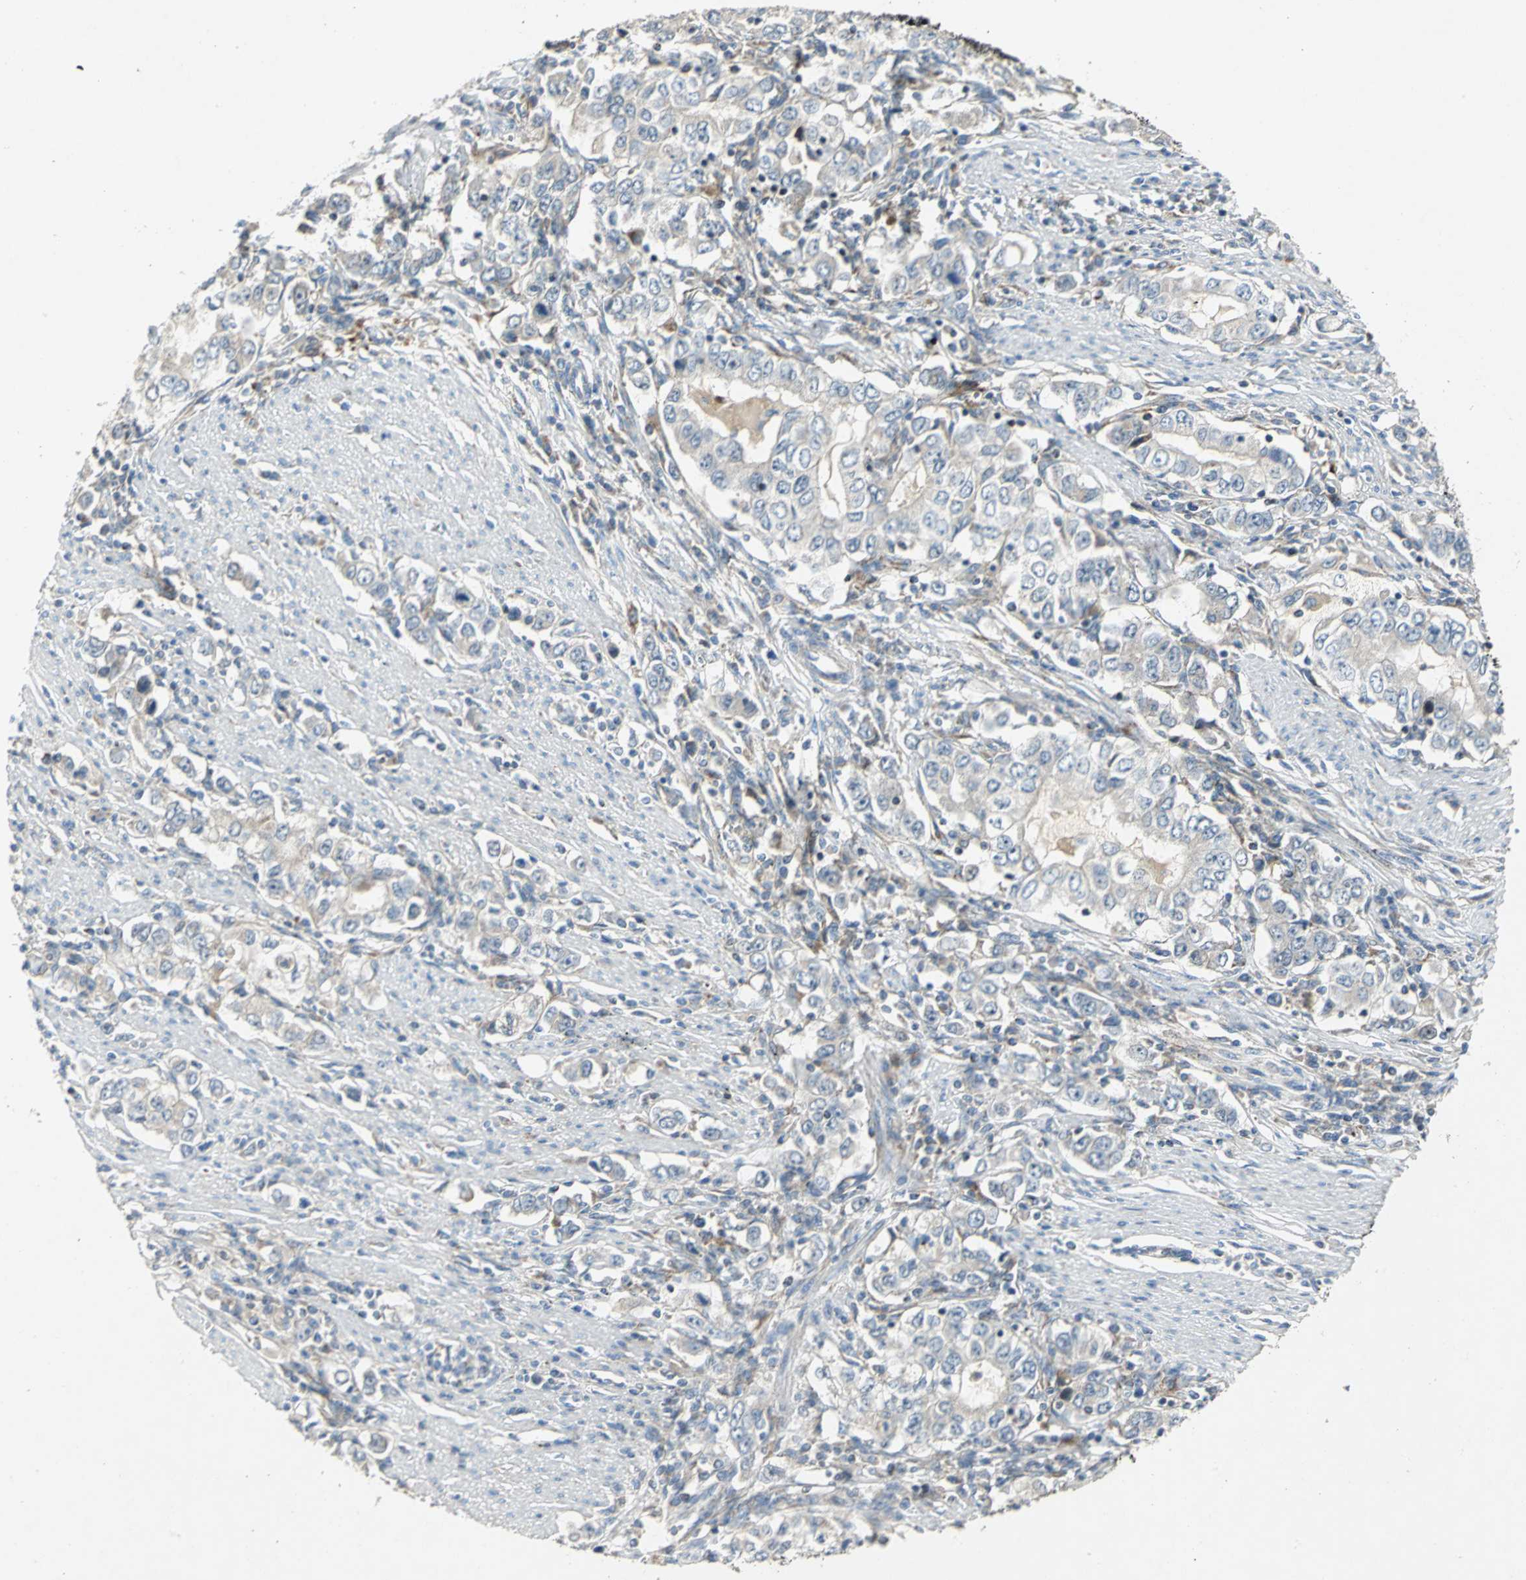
{"staining": {"intensity": "weak", "quantity": ">75%", "location": "cytoplasmic/membranous"}, "tissue": "stomach cancer", "cell_type": "Tumor cells", "image_type": "cancer", "snomed": [{"axis": "morphology", "description": "Adenocarcinoma, NOS"}, {"axis": "topography", "description": "Stomach, lower"}], "caption": "A high-resolution image shows immunohistochemistry (IHC) staining of stomach adenocarcinoma, which displays weak cytoplasmic/membranous expression in approximately >75% of tumor cells.", "gene": "SPPL2B", "patient": {"sex": "female", "age": 72}}